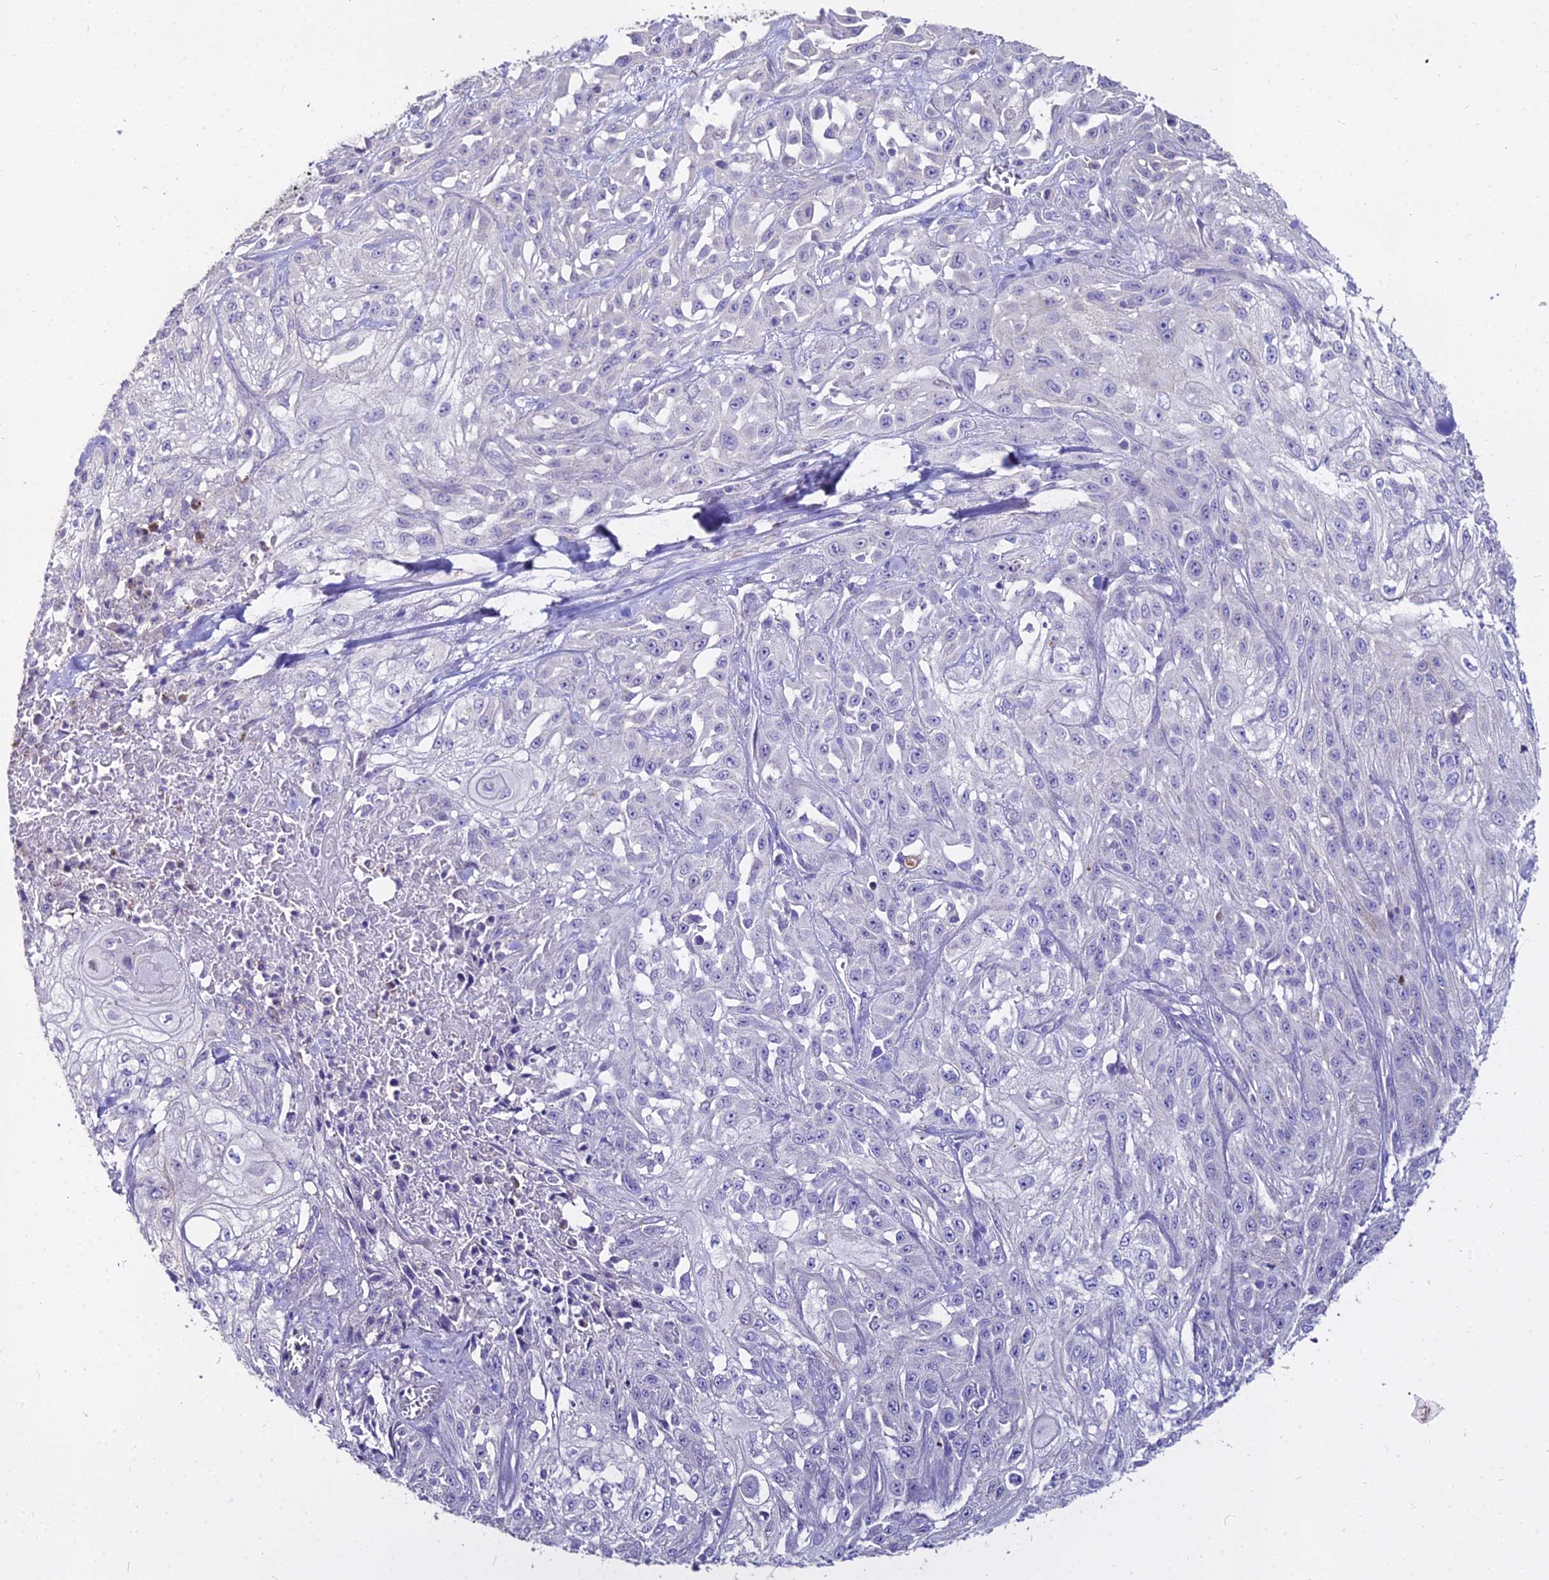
{"staining": {"intensity": "negative", "quantity": "none", "location": "none"}, "tissue": "skin cancer", "cell_type": "Tumor cells", "image_type": "cancer", "snomed": [{"axis": "morphology", "description": "Squamous cell carcinoma, NOS"}, {"axis": "morphology", "description": "Squamous cell carcinoma, metastatic, NOS"}, {"axis": "topography", "description": "Skin"}, {"axis": "topography", "description": "Lymph node"}], "caption": "This is an immunohistochemistry (IHC) micrograph of human squamous cell carcinoma (skin). There is no staining in tumor cells.", "gene": "GLYAT", "patient": {"sex": "male", "age": 75}}